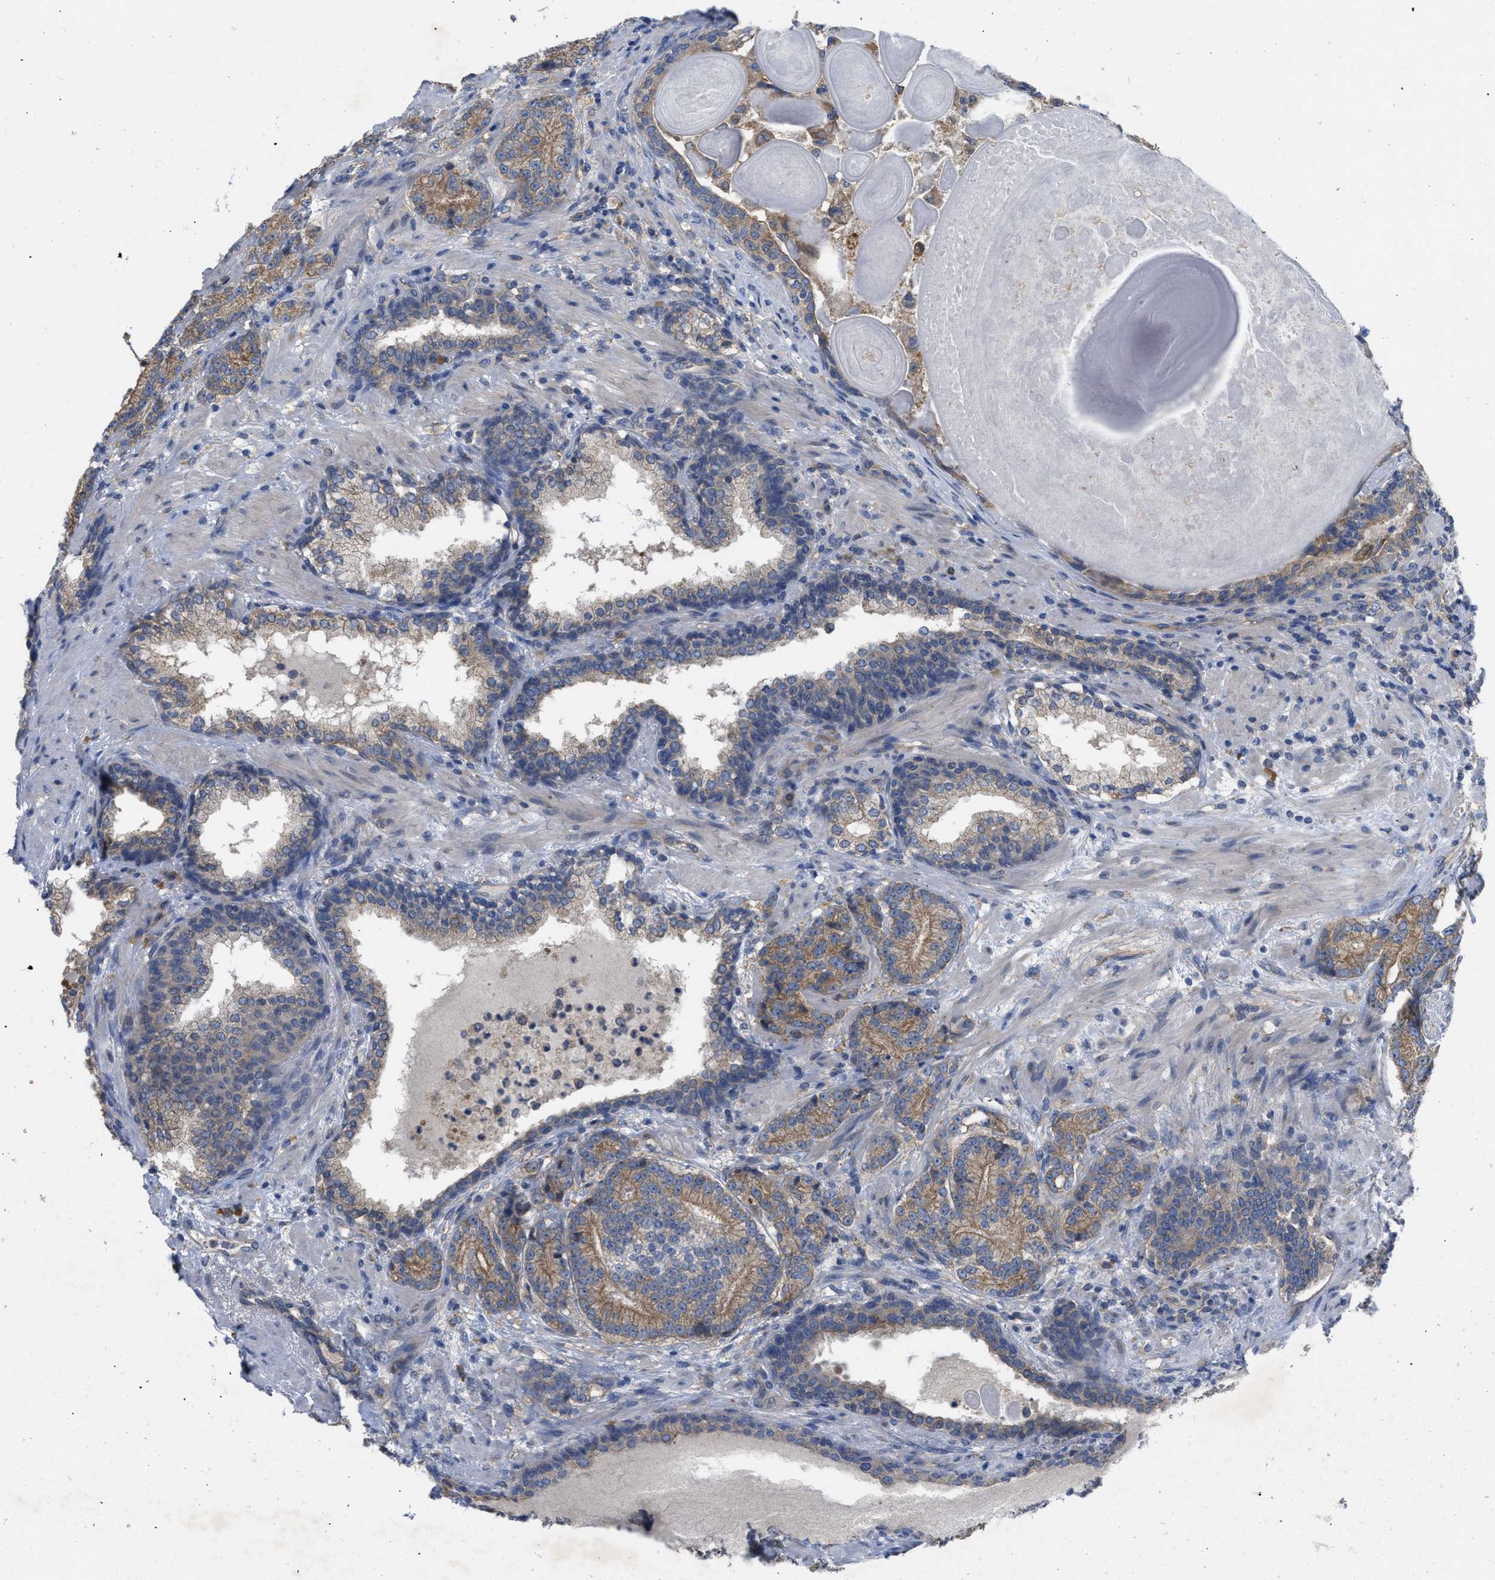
{"staining": {"intensity": "moderate", "quantity": ">75%", "location": "cytoplasmic/membranous"}, "tissue": "prostate cancer", "cell_type": "Tumor cells", "image_type": "cancer", "snomed": [{"axis": "morphology", "description": "Adenocarcinoma, High grade"}, {"axis": "topography", "description": "Prostate"}], "caption": "Protein staining of prostate adenocarcinoma (high-grade) tissue displays moderate cytoplasmic/membranous positivity in approximately >75% of tumor cells.", "gene": "TMEM131", "patient": {"sex": "male", "age": 61}}